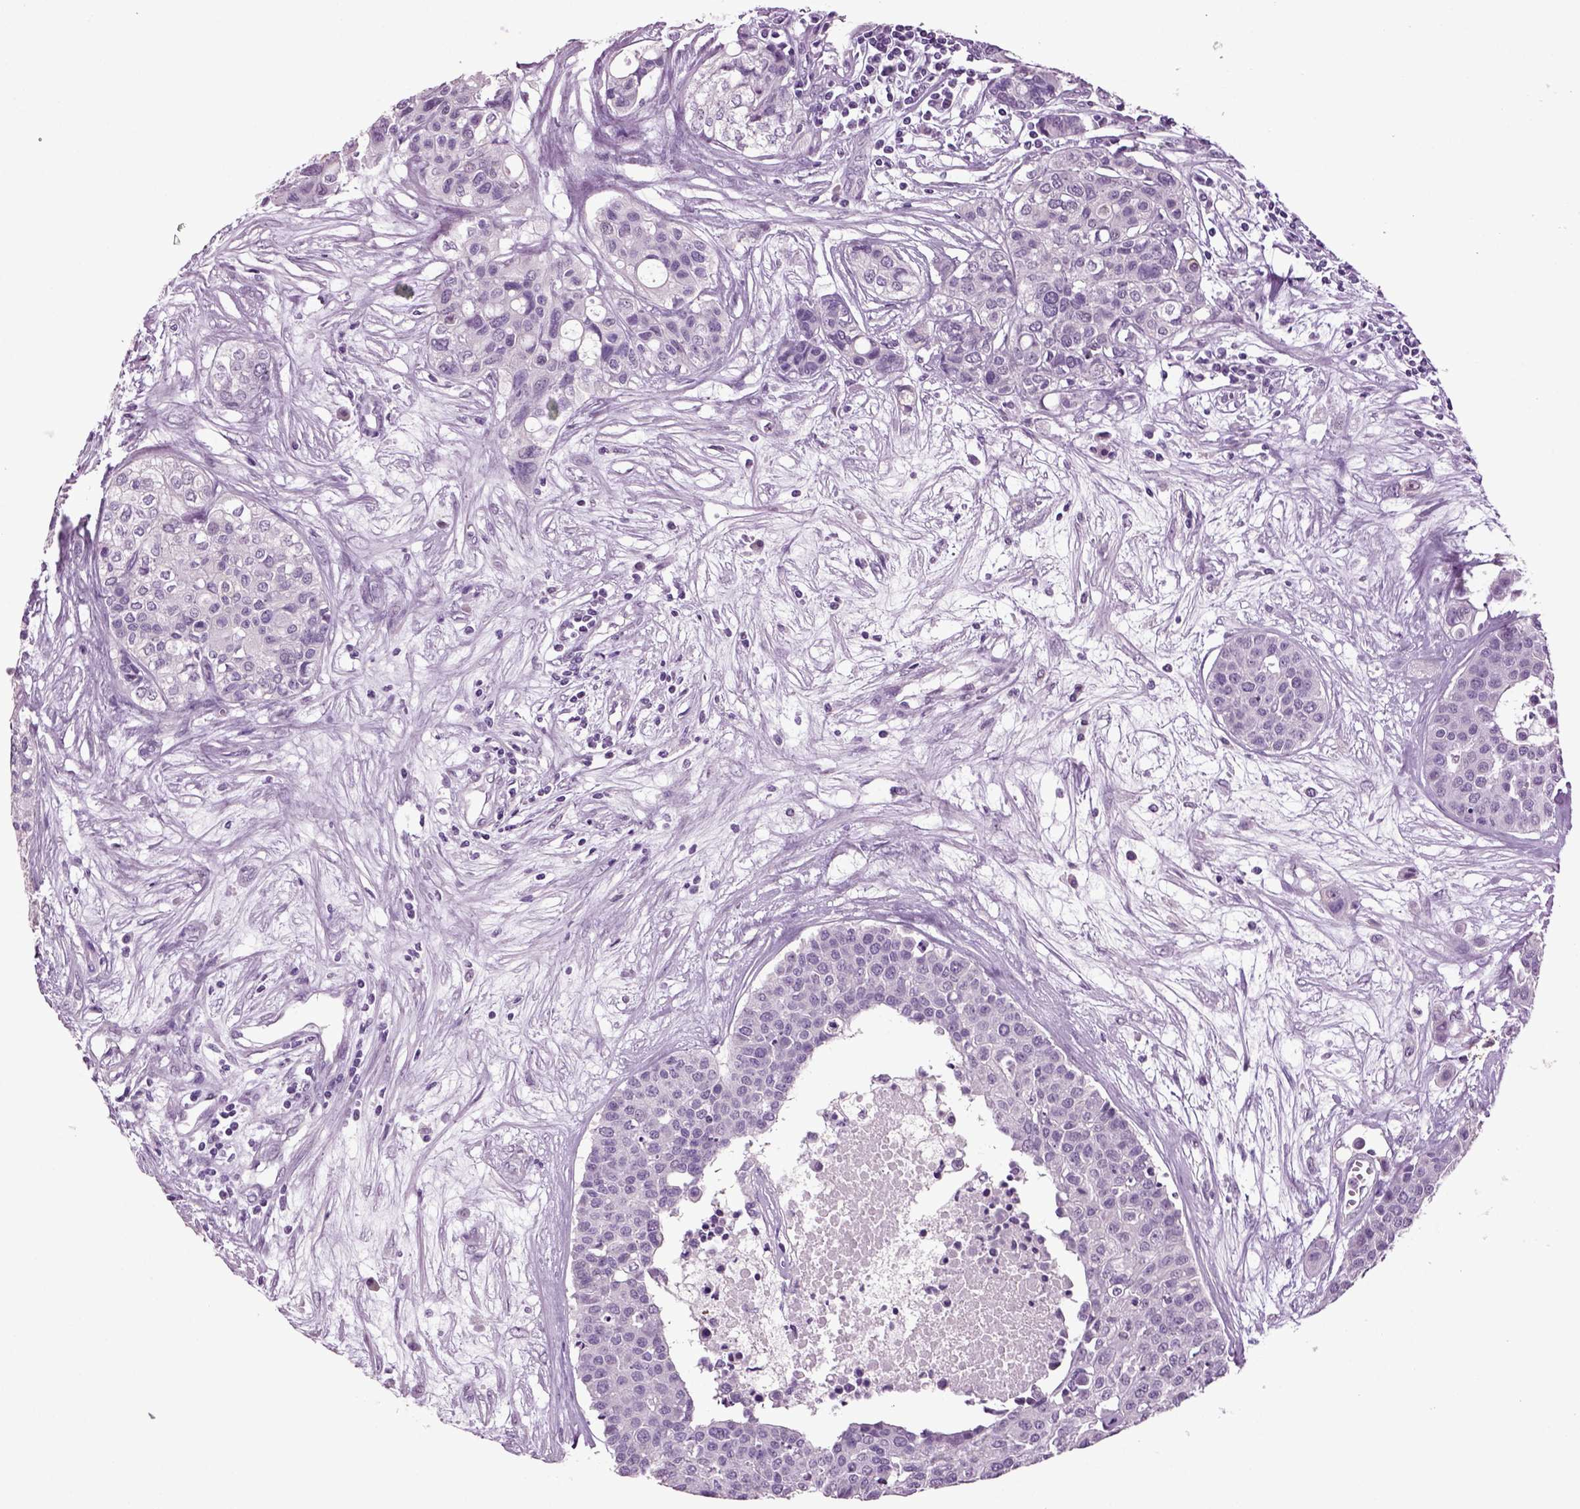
{"staining": {"intensity": "negative", "quantity": "none", "location": "none"}, "tissue": "carcinoid", "cell_type": "Tumor cells", "image_type": "cancer", "snomed": [{"axis": "morphology", "description": "Carcinoid, malignant, NOS"}, {"axis": "topography", "description": "Colon"}], "caption": "An IHC micrograph of carcinoid (malignant) is shown. There is no staining in tumor cells of carcinoid (malignant). (Stains: DAB (3,3'-diaminobenzidine) immunohistochemistry with hematoxylin counter stain, Microscopy: brightfield microscopy at high magnification).", "gene": "SLC17A6", "patient": {"sex": "male", "age": 81}}